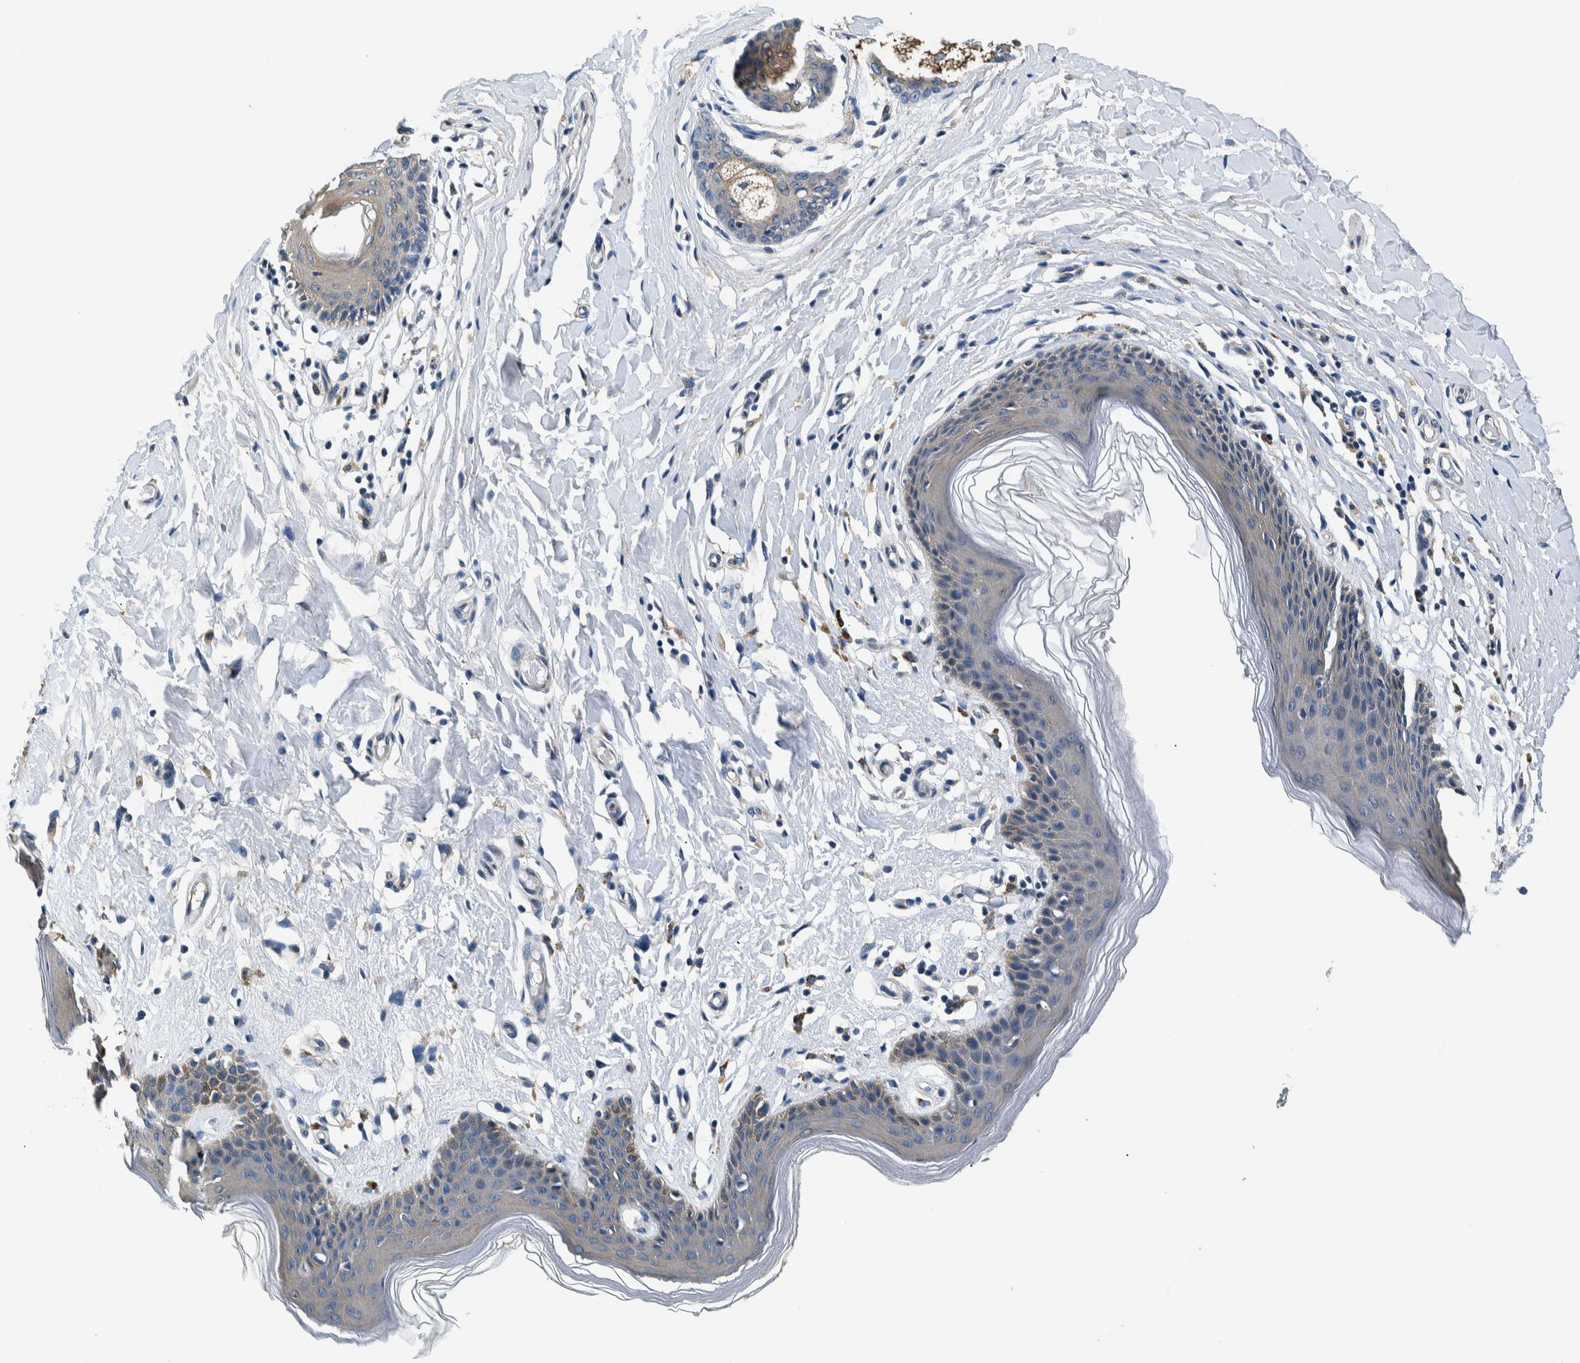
{"staining": {"intensity": "negative", "quantity": "none", "location": "none"}, "tissue": "skin", "cell_type": "Epidermal cells", "image_type": "normal", "snomed": [{"axis": "morphology", "description": "Normal tissue, NOS"}, {"axis": "topography", "description": "Vulva"}], "caption": "DAB immunohistochemical staining of normal human skin shows no significant positivity in epidermal cells.", "gene": "NIBAN2", "patient": {"sex": "female", "age": 66}}